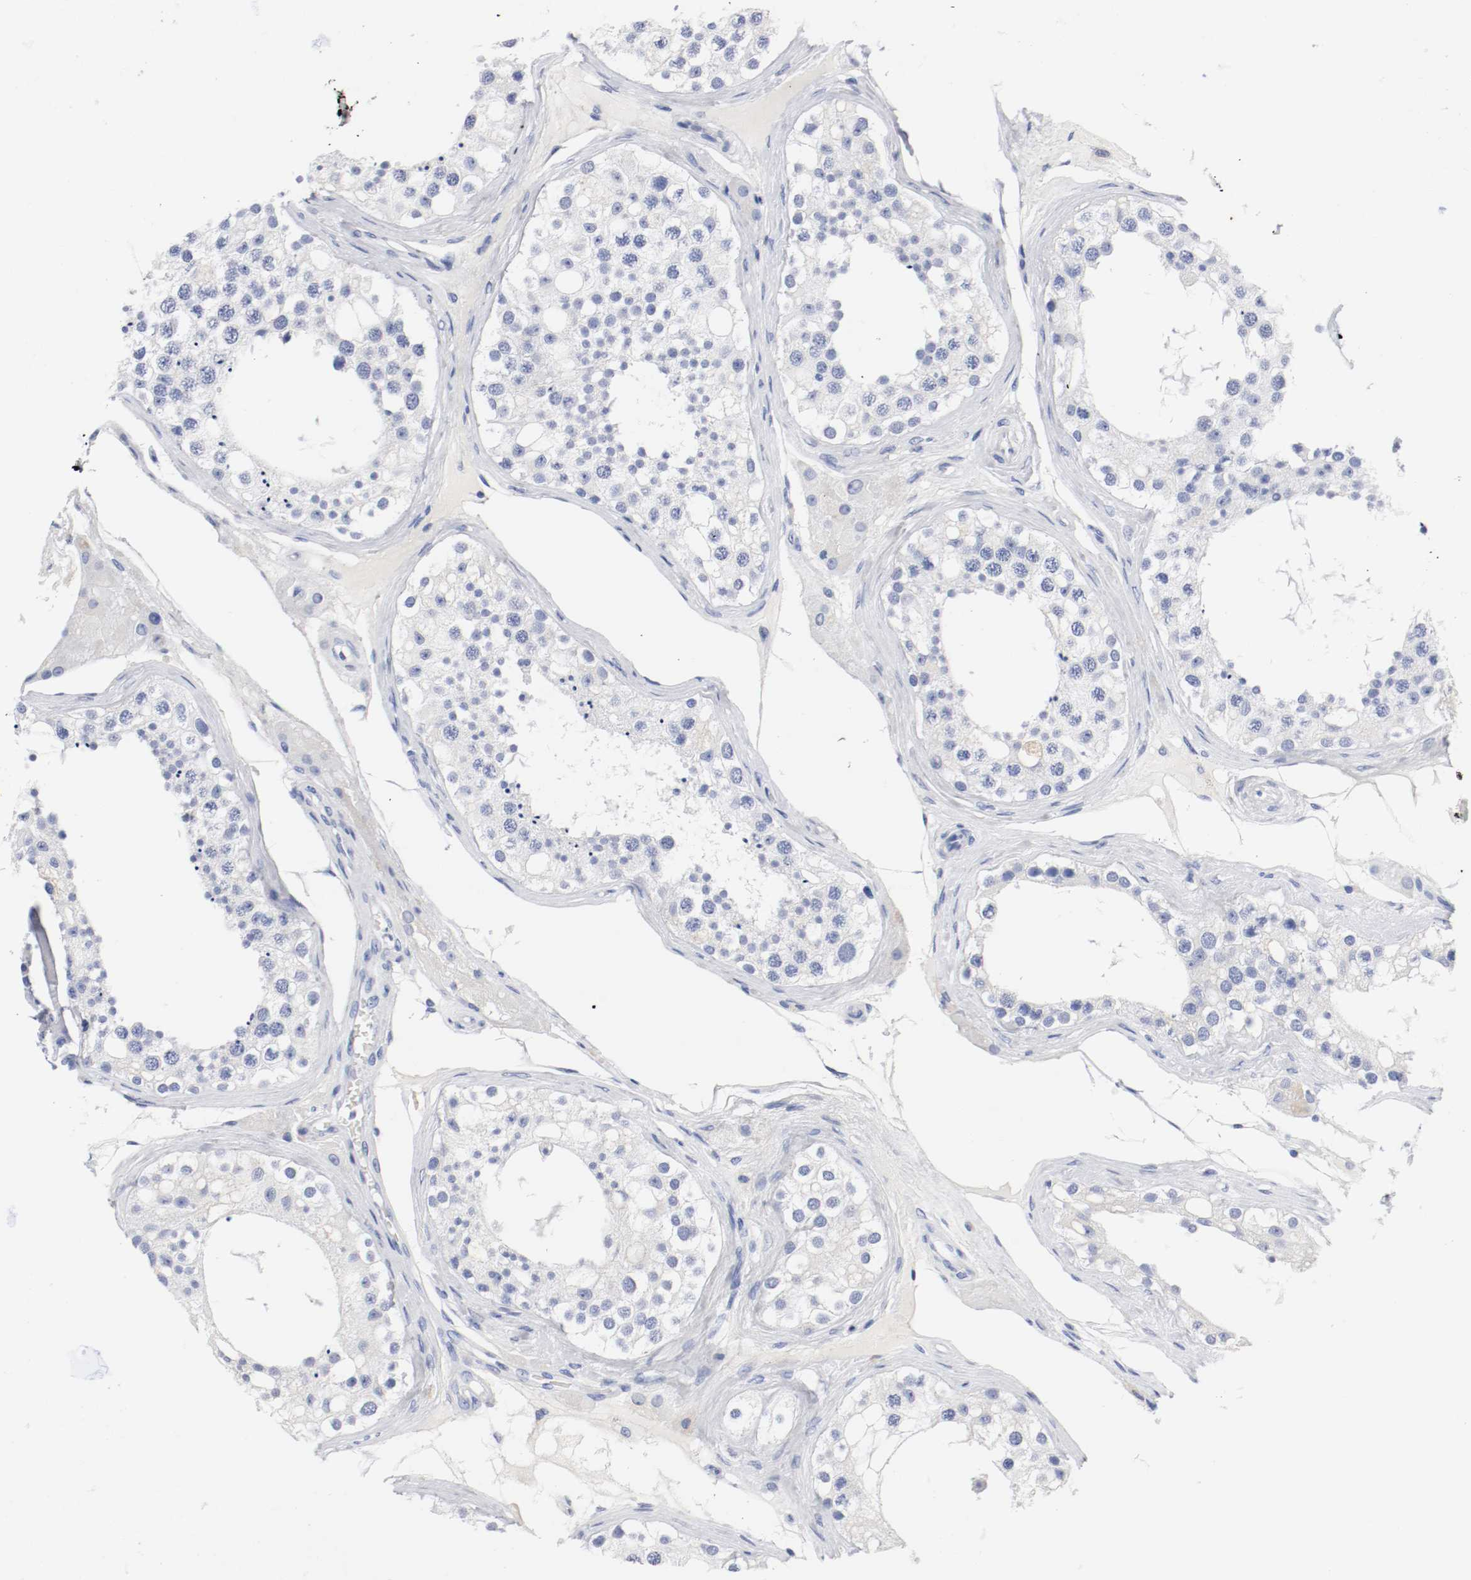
{"staining": {"intensity": "negative", "quantity": "none", "location": "none"}, "tissue": "testis", "cell_type": "Cells in seminiferous ducts", "image_type": "normal", "snomed": [{"axis": "morphology", "description": "Normal tissue, NOS"}, {"axis": "topography", "description": "Testis"}], "caption": "An IHC micrograph of benign testis is shown. There is no staining in cells in seminiferous ducts of testis. (Stains: DAB (3,3'-diaminobenzidine) immunohistochemistry with hematoxylin counter stain, Microscopy: brightfield microscopy at high magnification).", "gene": "GAD1", "patient": {"sex": "male", "age": 68}}